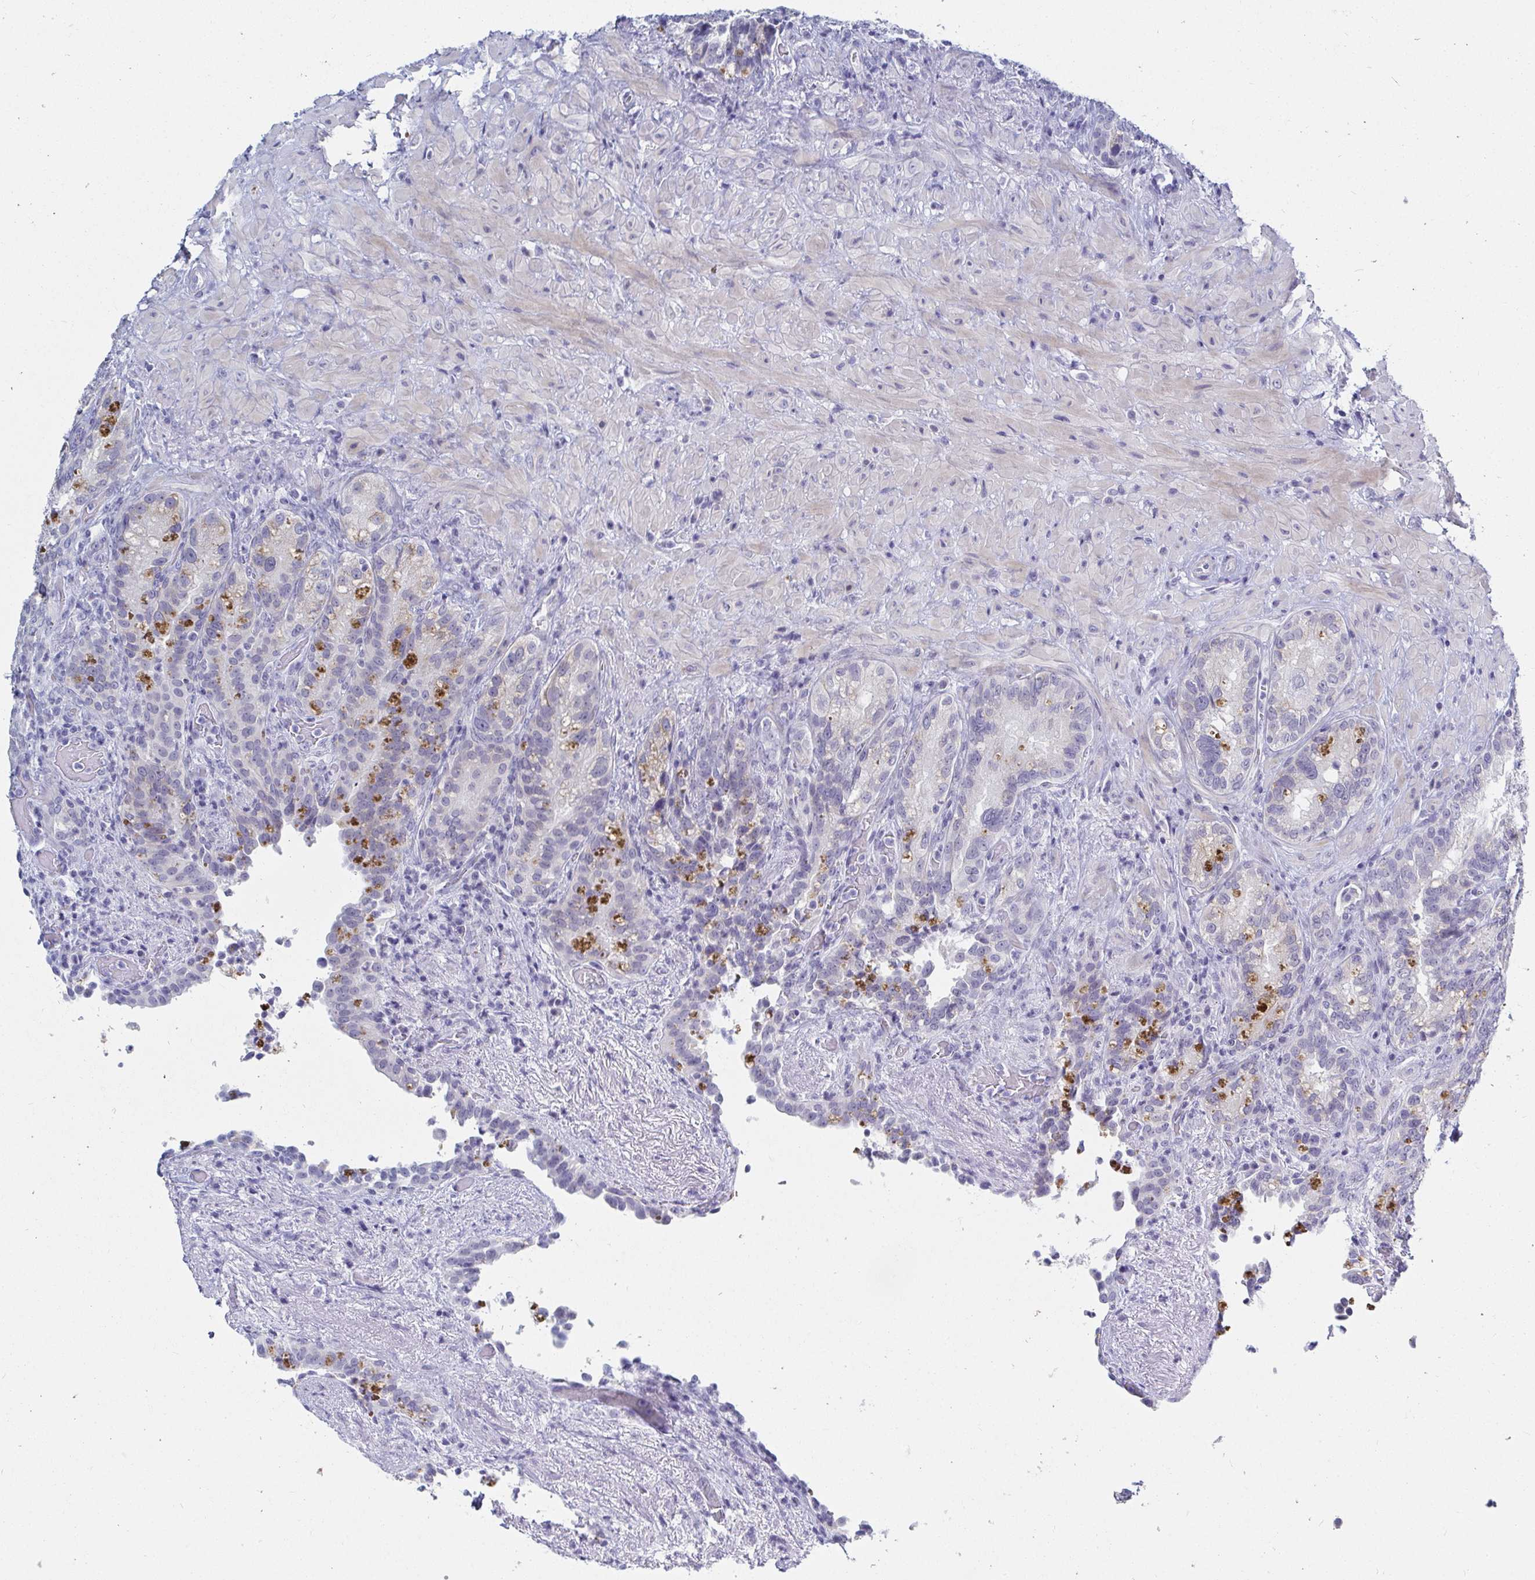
{"staining": {"intensity": "negative", "quantity": "none", "location": "none"}, "tissue": "seminal vesicle", "cell_type": "Glandular cells", "image_type": "normal", "snomed": [{"axis": "morphology", "description": "Normal tissue, NOS"}, {"axis": "topography", "description": "Seminal veicle"}], "caption": "Immunohistochemical staining of unremarkable seminal vesicle reveals no significant expression in glandular cells. The staining was performed using DAB to visualize the protein expression in brown, while the nuclei were stained in blue with hematoxylin (Magnification: 20x).", "gene": "OR10K1", "patient": {"sex": "male", "age": 68}}